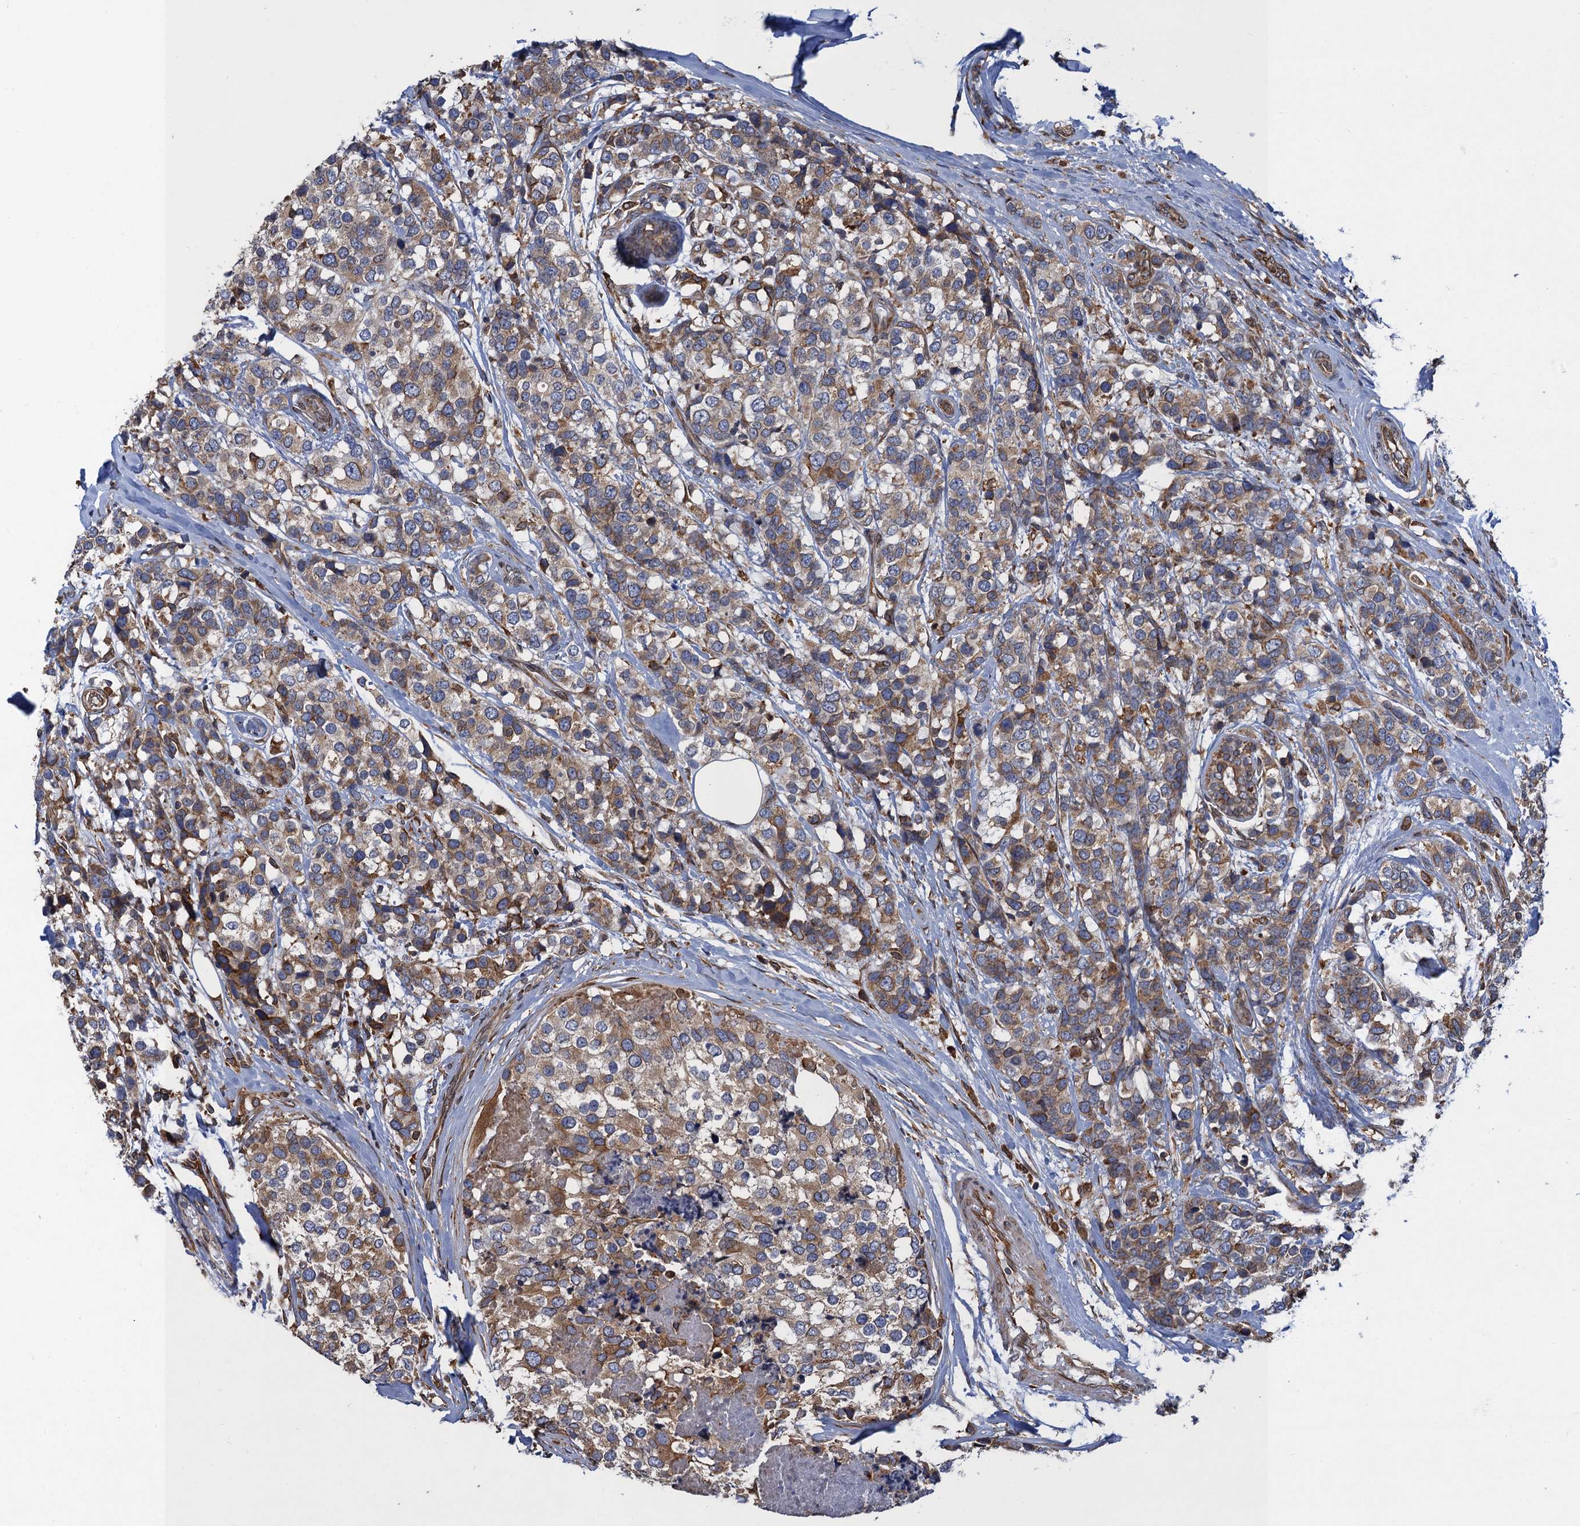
{"staining": {"intensity": "moderate", "quantity": "25%-75%", "location": "cytoplasmic/membranous"}, "tissue": "breast cancer", "cell_type": "Tumor cells", "image_type": "cancer", "snomed": [{"axis": "morphology", "description": "Lobular carcinoma"}, {"axis": "topography", "description": "Breast"}], "caption": "The immunohistochemical stain labels moderate cytoplasmic/membranous expression in tumor cells of breast cancer (lobular carcinoma) tissue.", "gene": "ARMC5", "patient": {"sex": "female", "age": 59}}